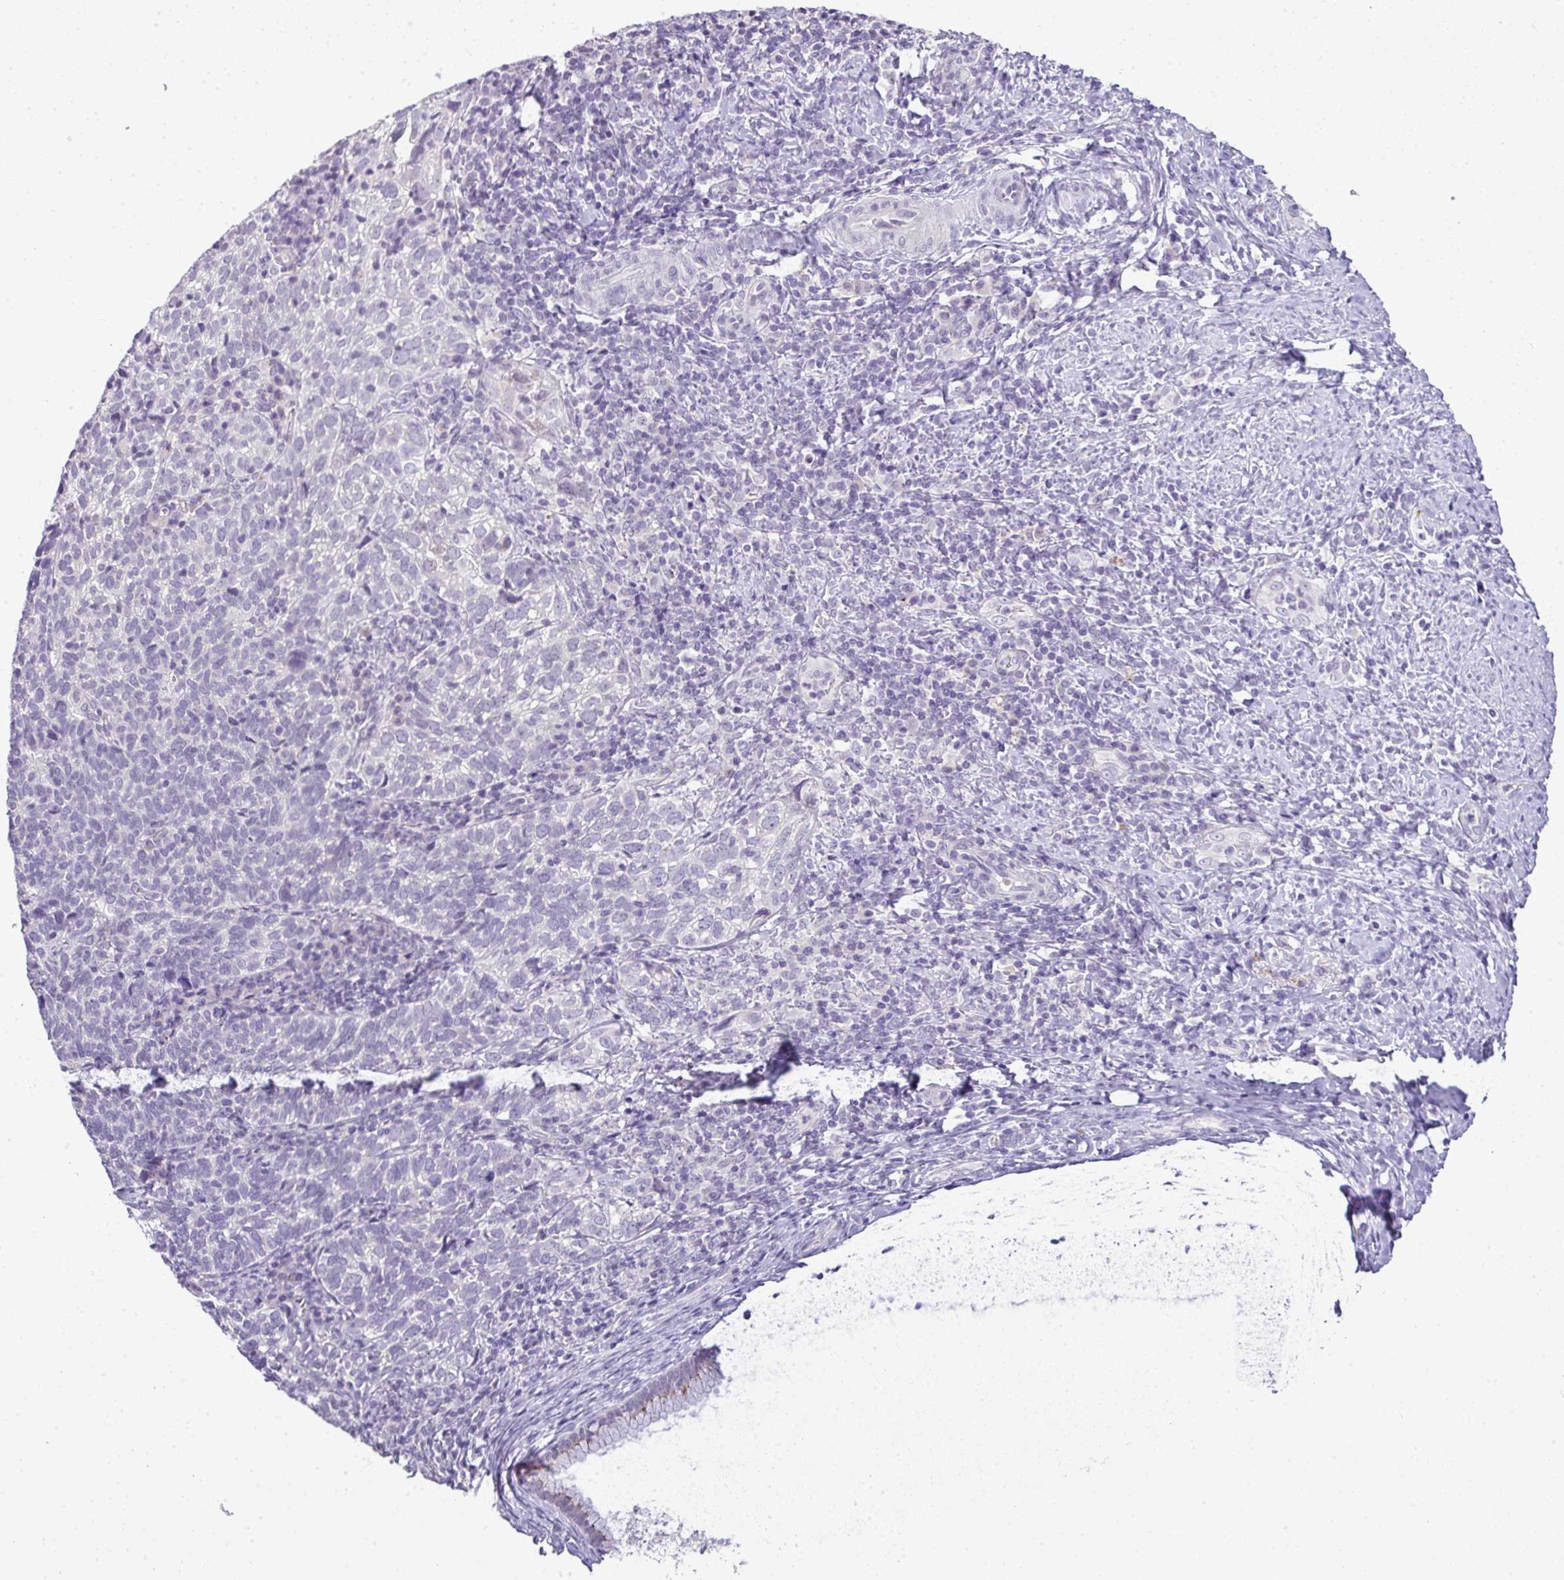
{"staining": {"intensity": "negative", "quantity": "none", "location": "none"}, "tissue": "cervical cancer", "cell_type": "Tumor cells", "image_type": "cancer", "snomed": [{"axis": "morphology", "description": "Normal tissue, NOS"}, {"axis": "morphology", "description": "Squamous cell carcinoma, NOS"}, {"axis": "topography", "description": "Vagina"}, {"axis": "topography", "description": "Cervix"}], "caption": "Cervical squamous cell carcinoma was stained to show a protein in brown. There is no significant positivity in tumor cells.", "gene": "CMPK1", "patient": {"sex": "female", "age": 45}}